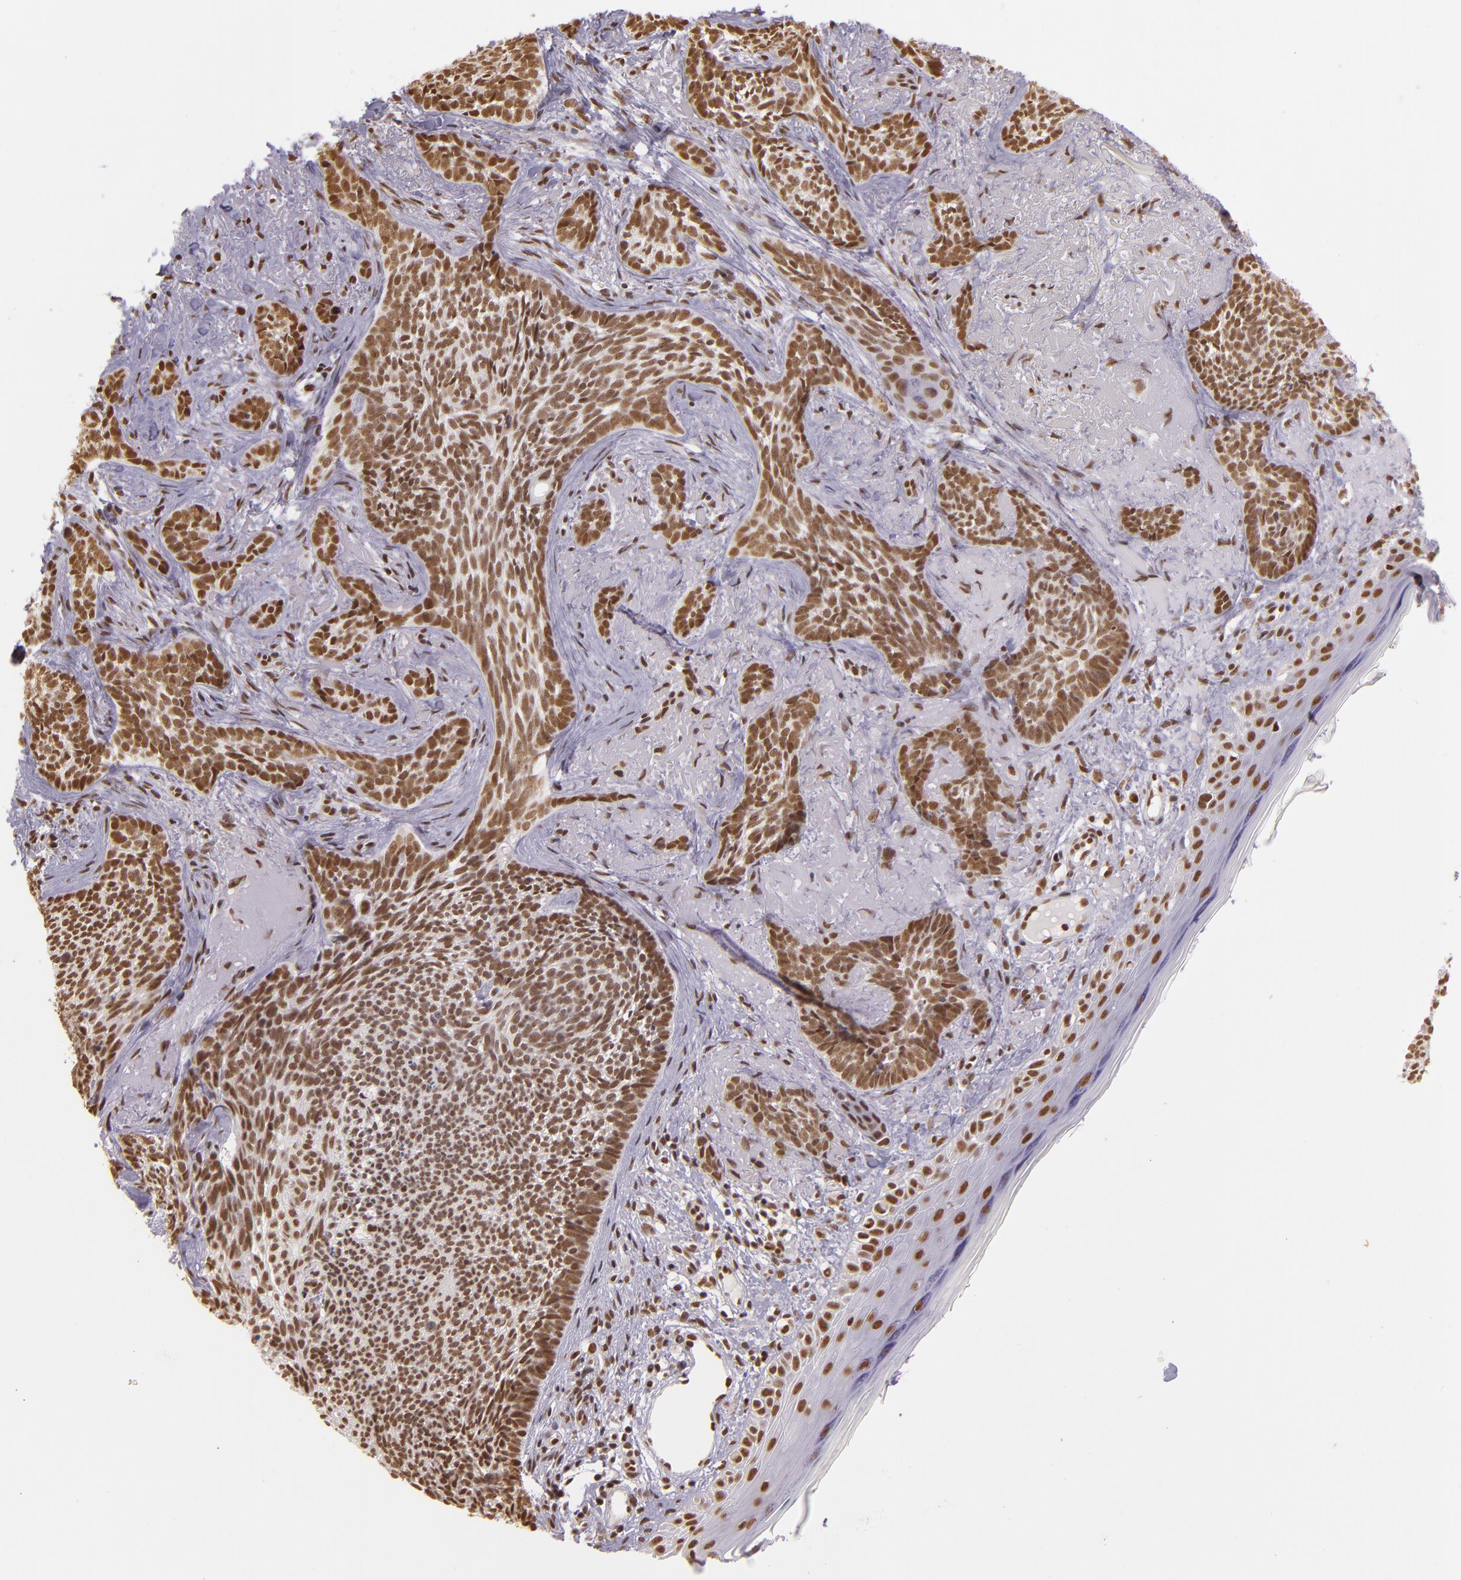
{"staining": {"intensity": "moderate", "quantity": ">75%", "location": "nuclear"}, "tissue": "skin cancer", "cell_type": "Tumor cells", "image_type": "cancer", "snomed": [{"axis": "morphology", "description": "Basal cell carcinoma"}, {"axis": "topography", "description": "Skin"}], "caption": "Skin basal cell carcinoma stained with DAB IHC shows medium levels of moderate nuclear positivity in about >75% of tumor cells.", "gene": "USF1", "patient": {"sex": "female", "age": 81}}